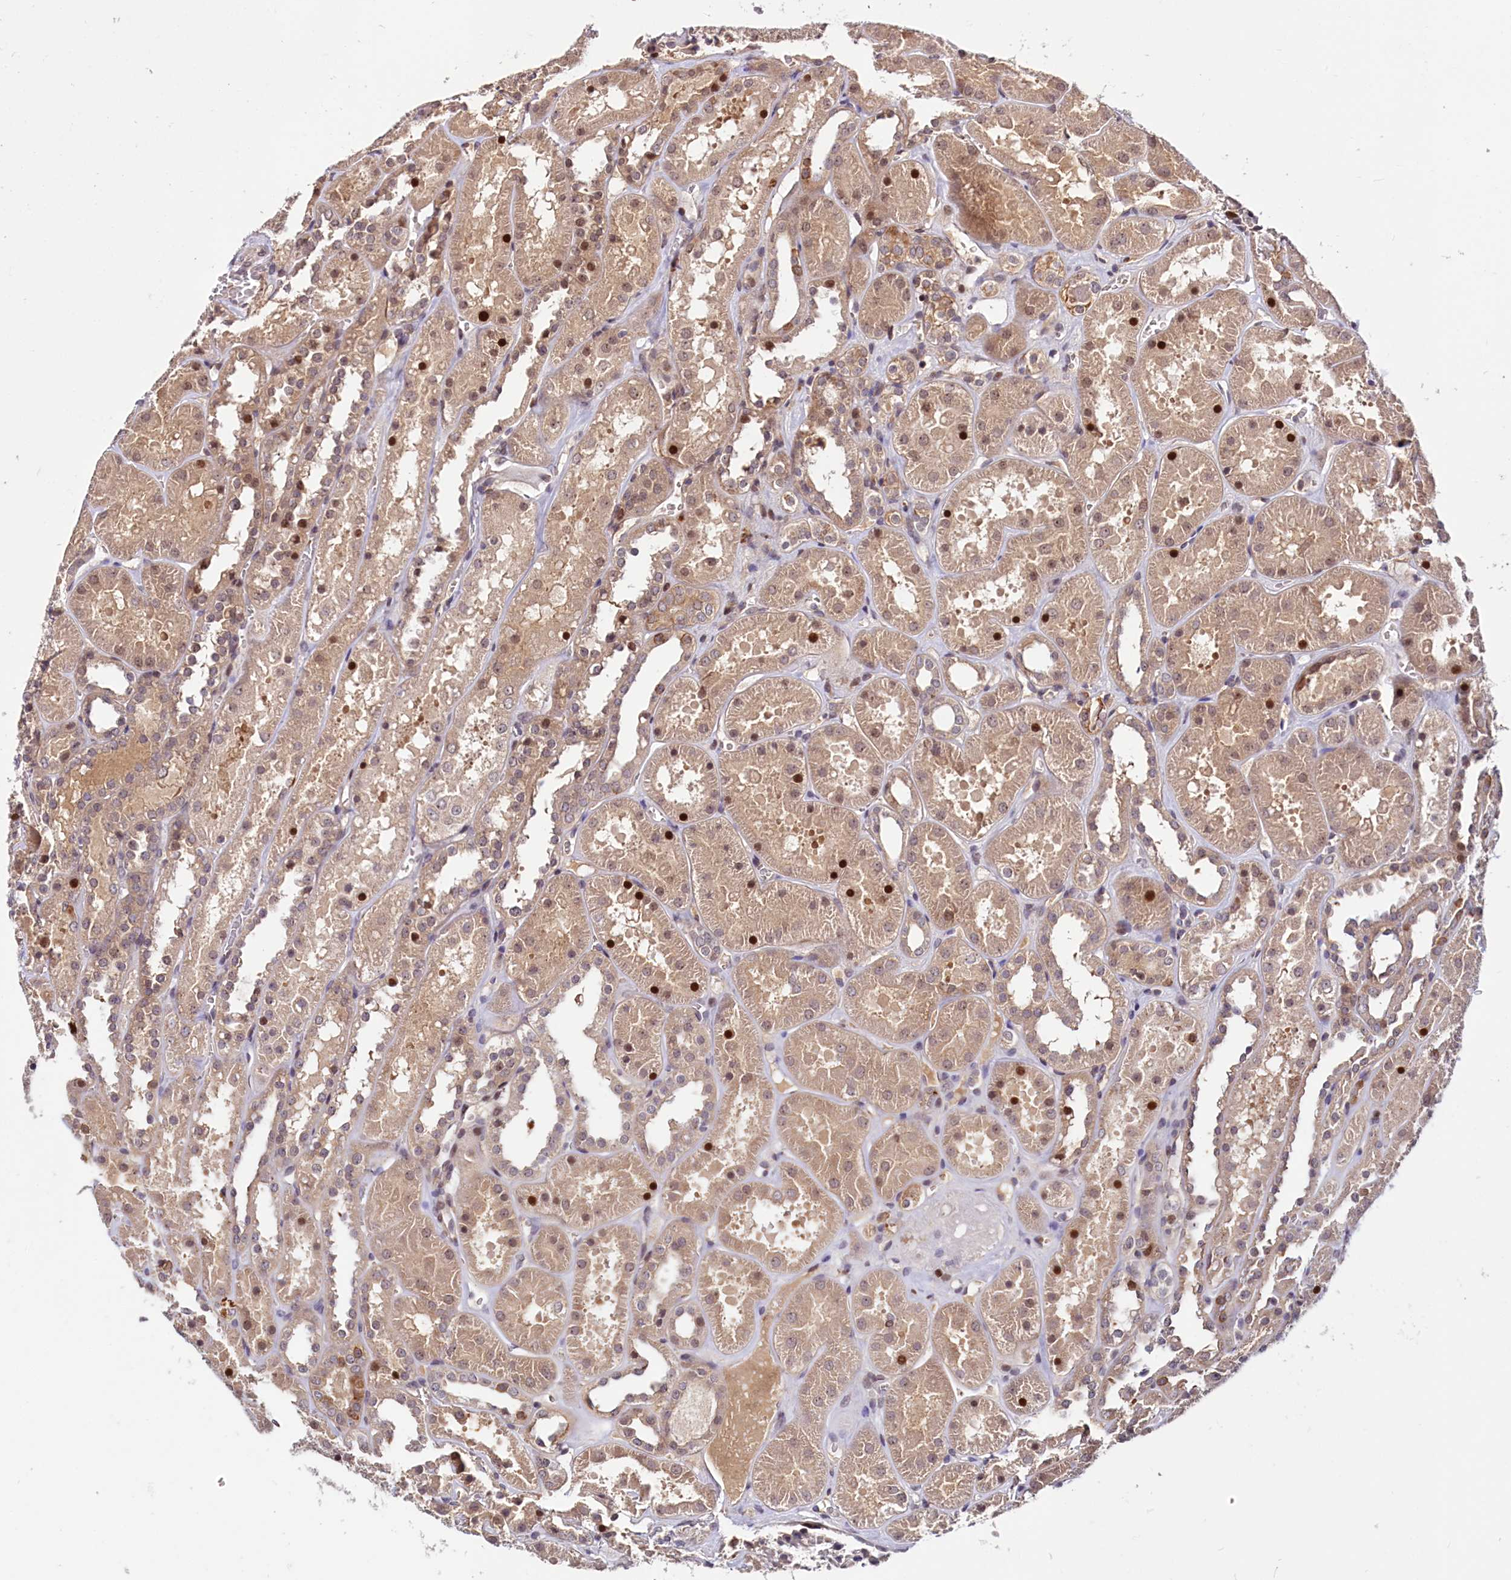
{"staining": {"intensity": "strong", "quantity": "25%-75%", "location": "nuclear"}, "tissue": "kidney", "cell_type": "Cells in glomeruli", "image_type": "normal", "snomed": [{"axis": "morphology", "description": "Normal tissue, NOS"}, {"axis": "topography", "description": "Kidney"}], "caption": "Protein expression analysis of unremarkable kidney displays strong nuclear staining in approximately 25%-75% of cells in glomeruli.", "gene": "N4BP2L1", "patient": {"sex": "female", "age": 41}}